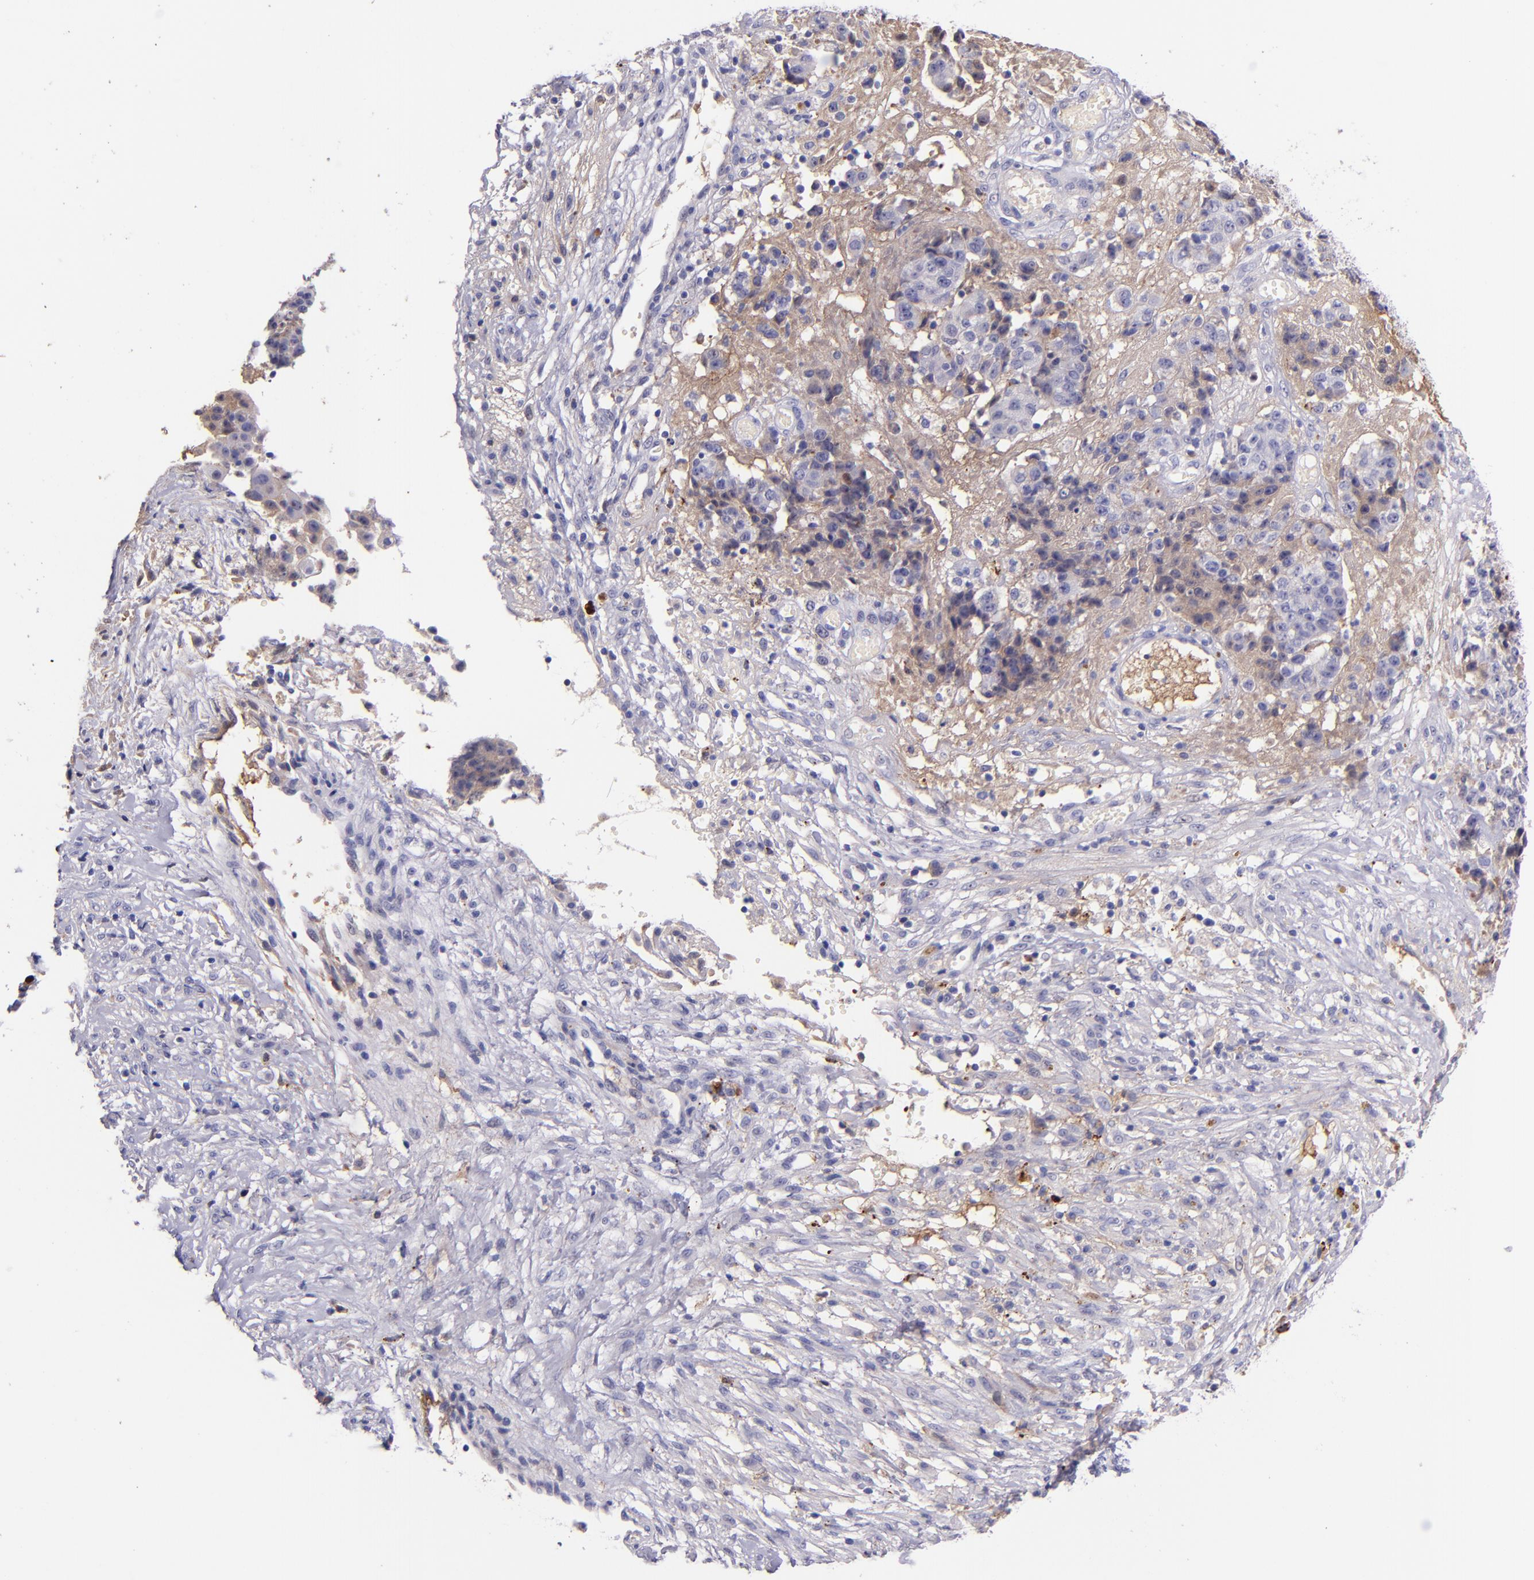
{"staining": {"intensity": "negative", "quantity": "none", "location": "none"}, "tissue": "ovarian cancer", "cell_type": "Tumor cells", "image_type": "cancer", "snomed": [{"axis": "morphology", "description": "Carcinoma, endometroid"}, {"axis": "topography", "description": "Ovary"}], "caption": "Immunohistochemistry (IHC) histopathology image of human ovarian endometroid carcinoma stained for a protein (brown), which exhibits no positivity in tumor cells.", "gene": "KNG1", "patient": {"sex": "female", "age": 42}}